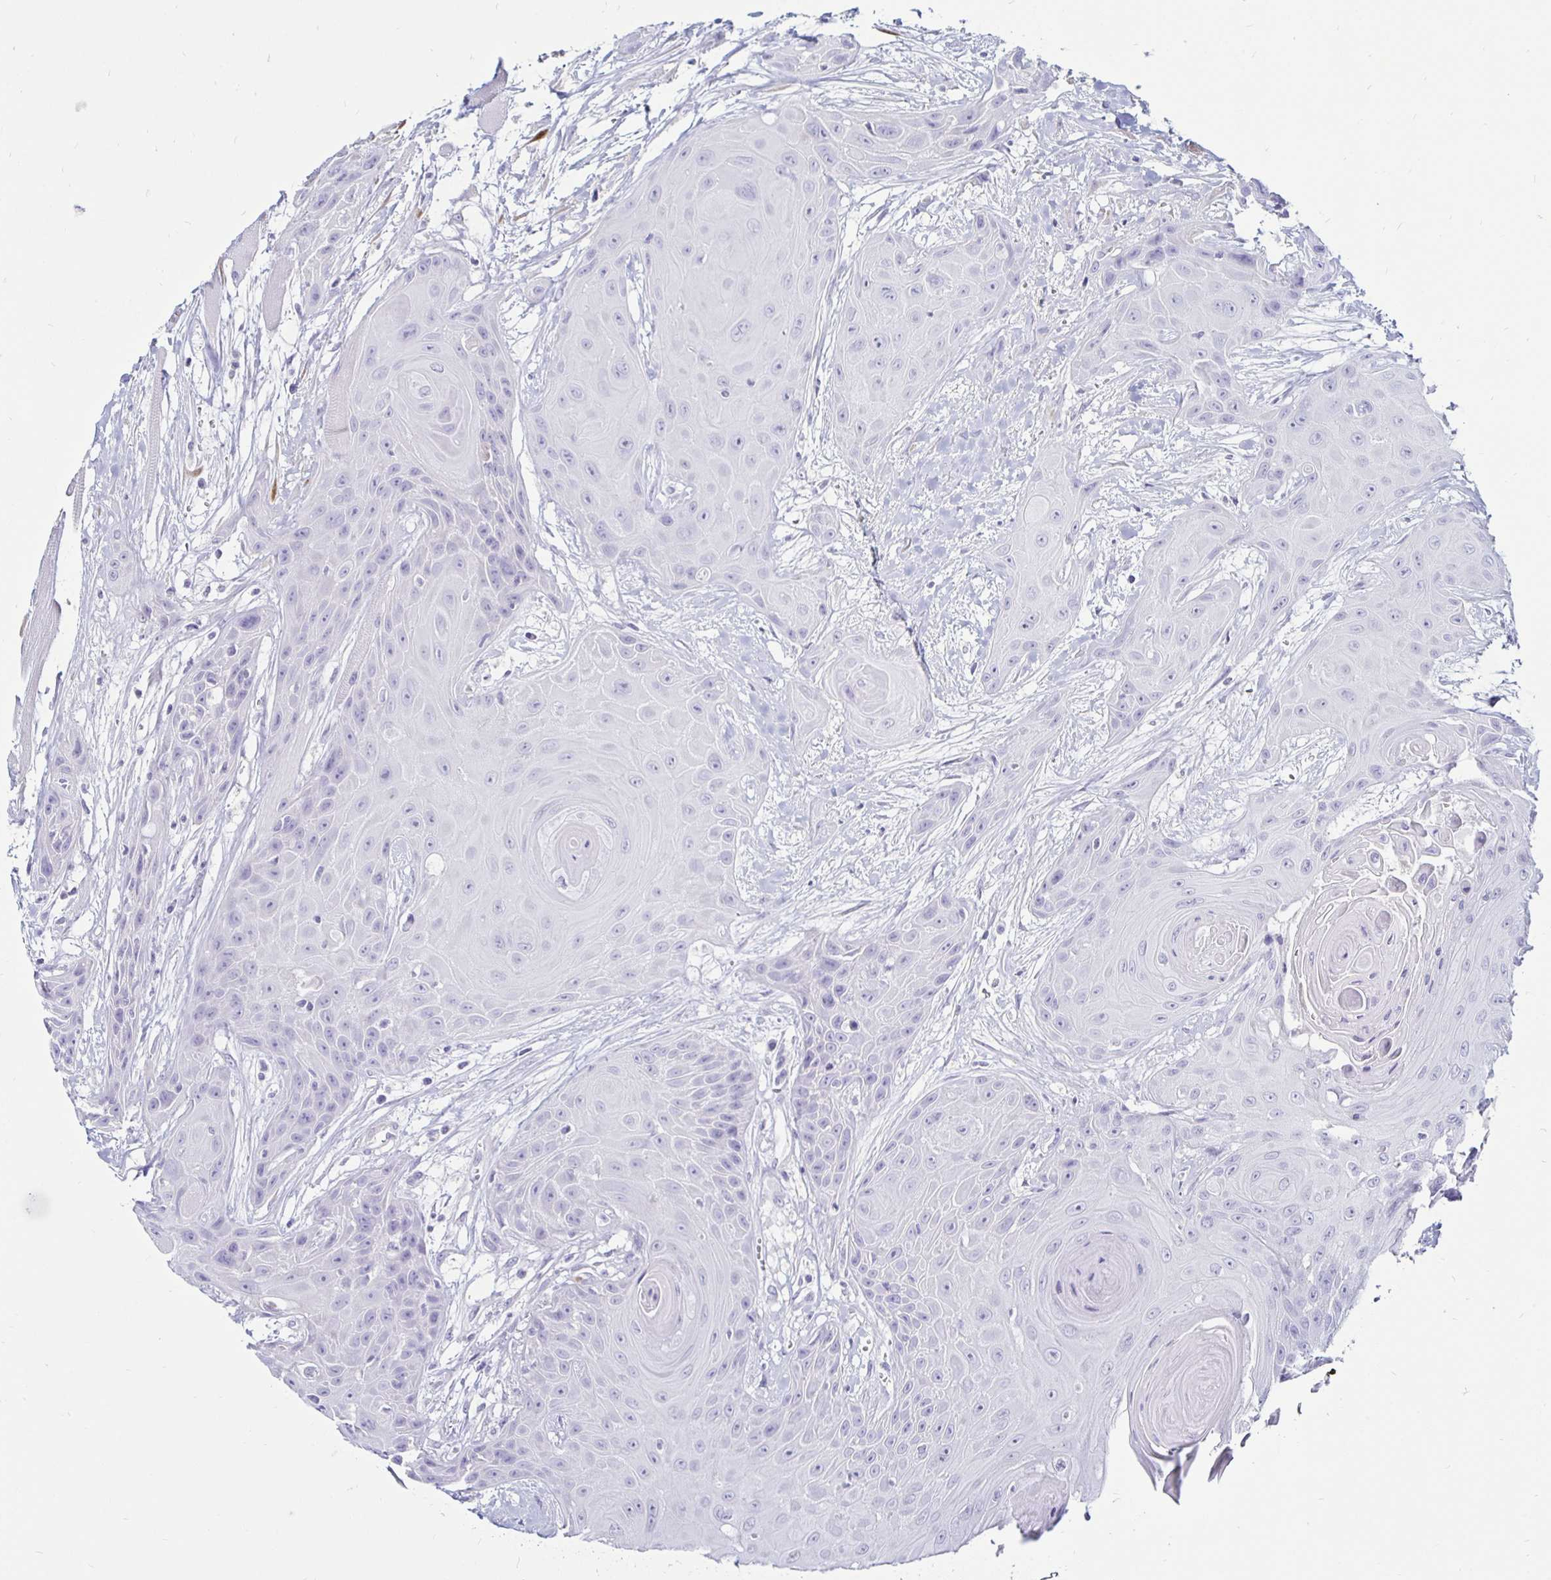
{"staining": {"intensity": "negative", "quantity": "none", "location": "none"}, "tissue": "head and neck cancer", "cell_type": "Tumor cells", "image_type": "cancer", "snomed": [{"axis": "morphology", "description": "Squamous cell carcinoma, NOS"}, {"axis": "topography", "description": "Head-Neck"}], "caption": "Immunohistochemistry (IHC) image of neoplastic tissue: squamous cell carcinoma (head and neck) stained with DAB (3,3'-diaminobenzidine) exhibits no significant protein staining in tumor cells.", "gene": "TIMP1", "patient": {"sex": "female", "age": 73}}